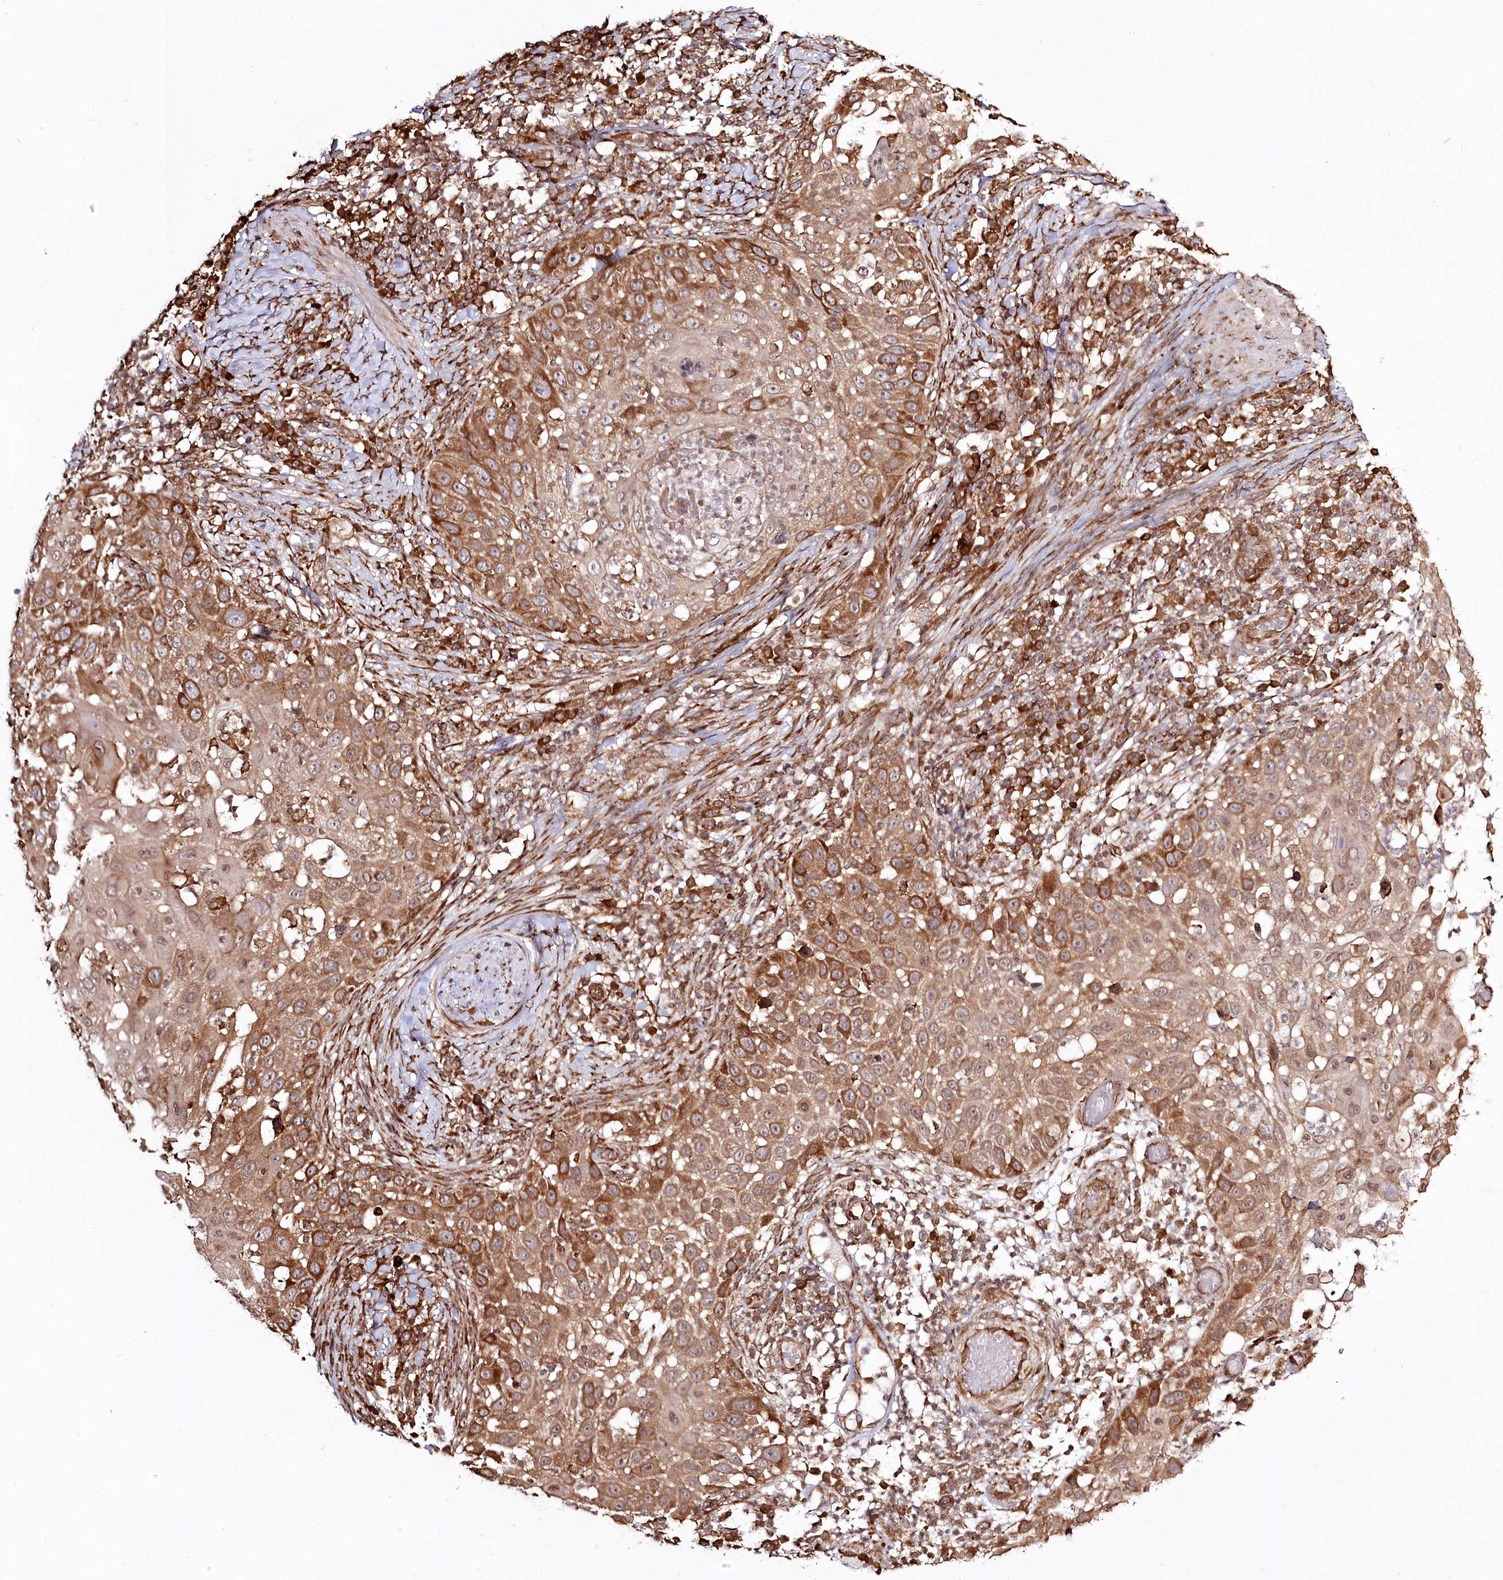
{"staining": {"intensity": "moderate", "quantity": ">75%", "location": "cytoplasmic/membranous"}, "tissue": "skin cancer", "cell_type": "Tumor cells", "image_type": "cancer", "snomed": [{"axis": "morphology", "description": "Squamous cell carcinoma, NOS"}, {"axis": "topography", "description": "Skin"}], "caption": "Protein expression analysis of human skin cancer reveals moderate cytoplasmic/membranous staining in approximately >75% of tumor cells.", "gene": "FAM13A", "patient": {"sex": "female", "age": 44}}